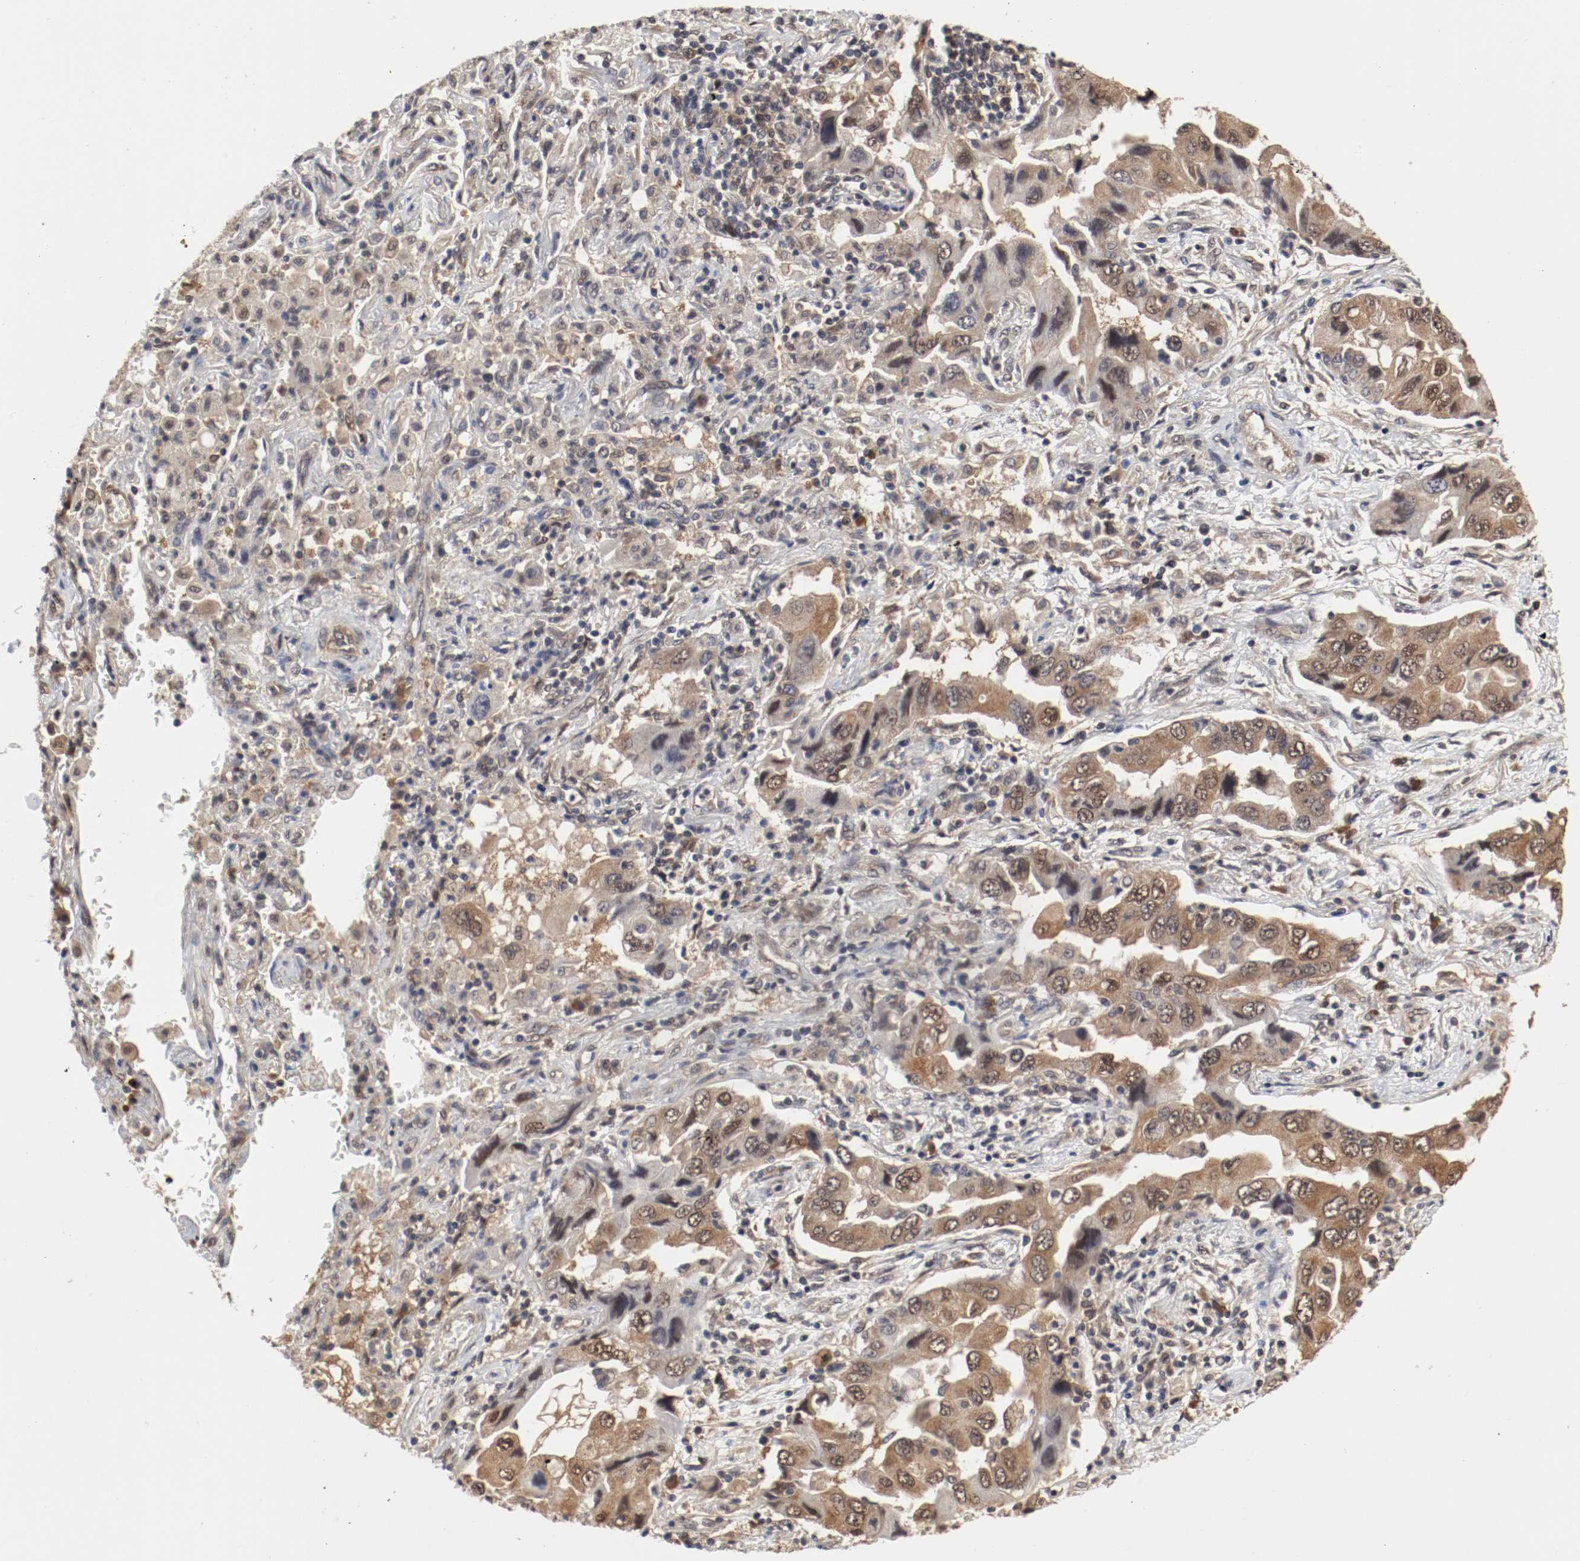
{"staining": {"intensity": "moderate", "quantity": ">75%", "location": "cytoplasmic/membranous,nuclear"}, "tissue": "lung cancer", "cell_type": "Tumor cells", "image_type": "cancer", "snomed": [{"axis": "morphology", "description": "Adenocarcinoma, NOS"}, {"axis": "topography", "description": "Lung"}], "caption": "An image of human lung cancer (adenocarcinoma) stained for a protein exhibits moderate cytoplasmic/membranous and nuclear brown staining in tumor cells.", "gene": "AFG3L2", "patient": {"sex": "female", "age": 65}}